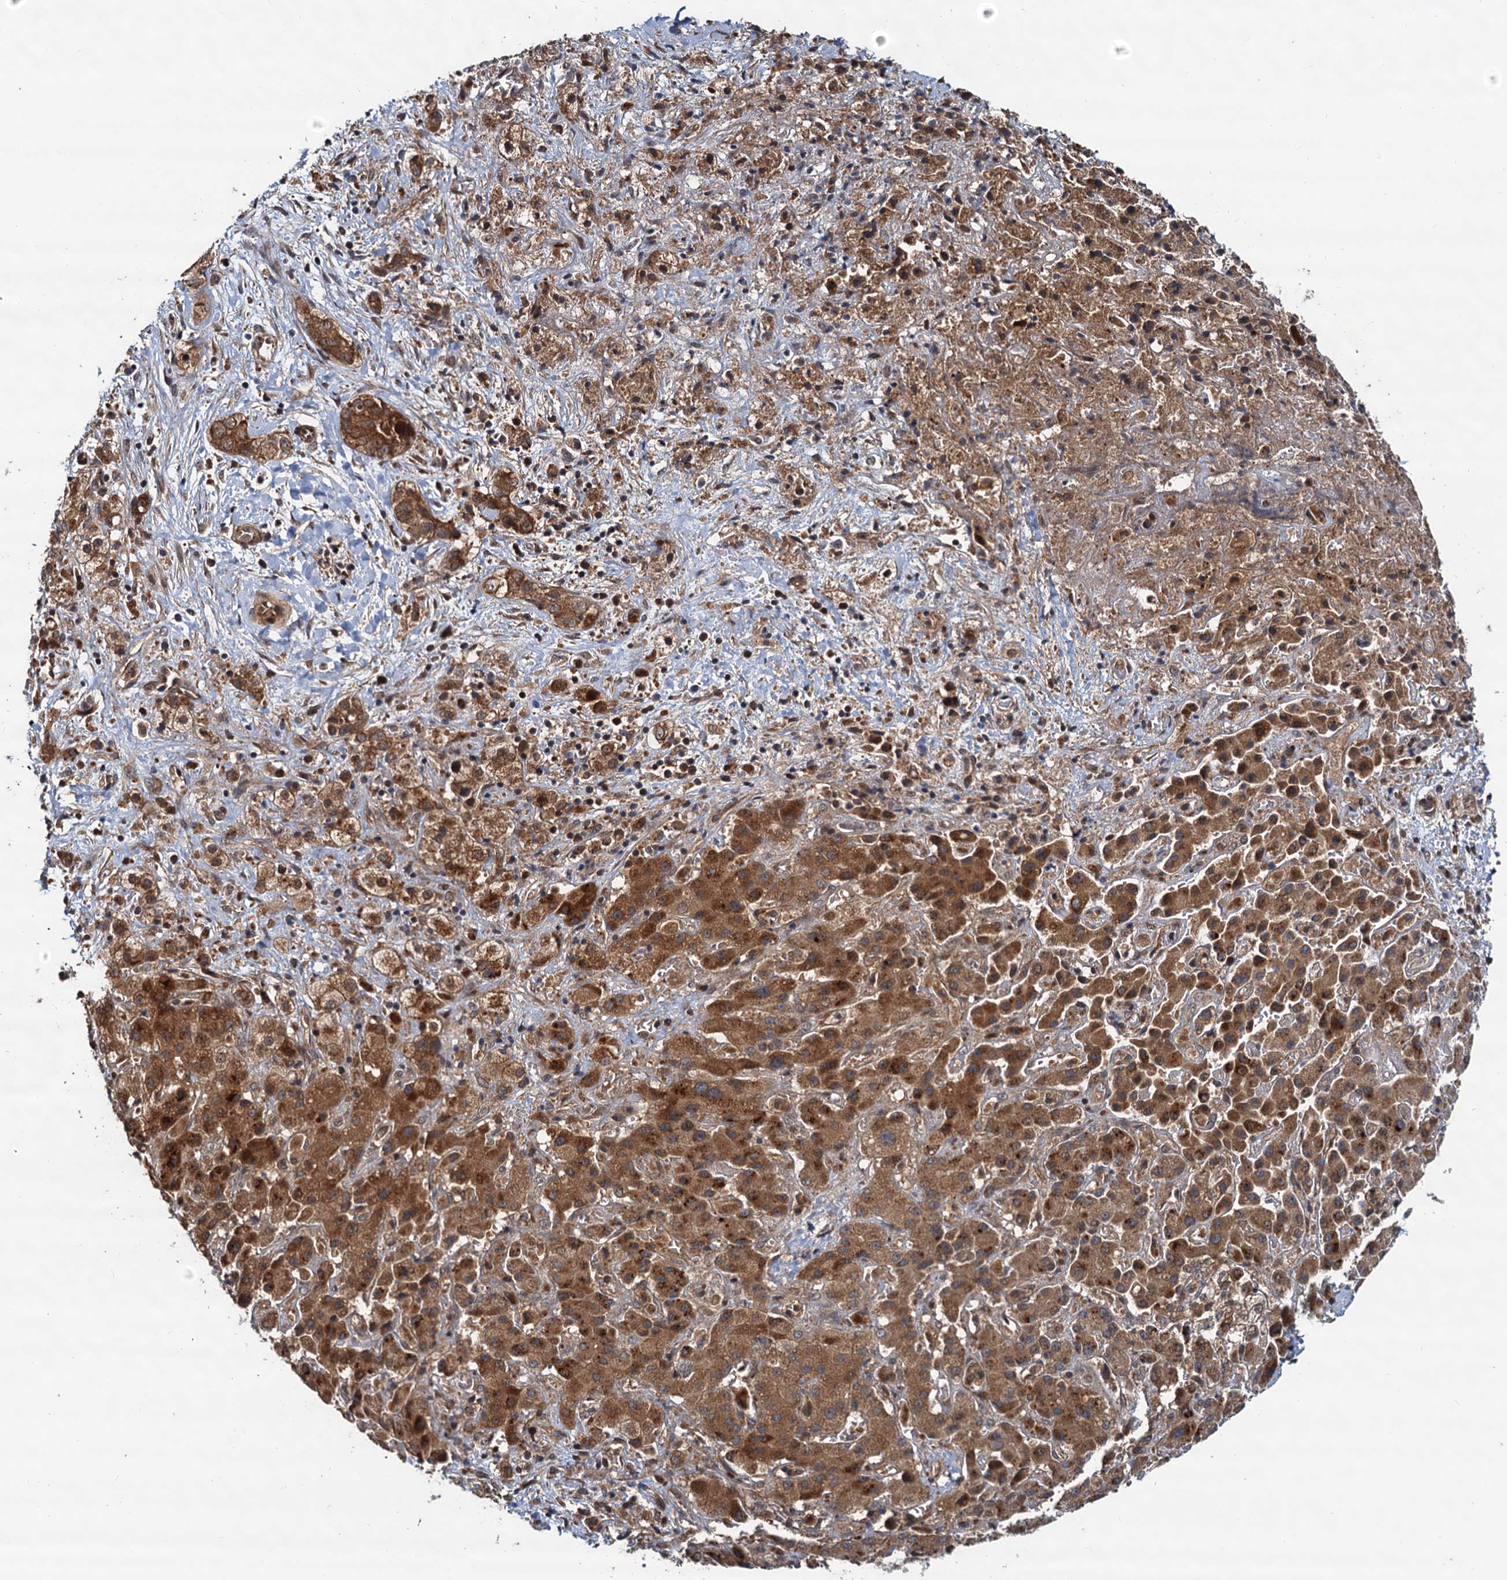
{"staining": {"intensity": "moderate", "quantity": ">75%", "location": "cytoplasmic/membranous"}, "tissue": "liver cancer", "cell_type": "Tumor cells", "image_type": "cancer", "snomed": [{"axis": "morphology", "description": "Cholangiocarcinoma"}, {"axis": "topography", "description": "Liver"}], "caption": "Cholangiocarcinoma (liver) stained for a protein (brown) reveals moderate cytoplasmic/membranous positive expression in about >75% of tumor cells.", "gene": "AAGAB", "patient": {"sex": "female", "age": 52}}